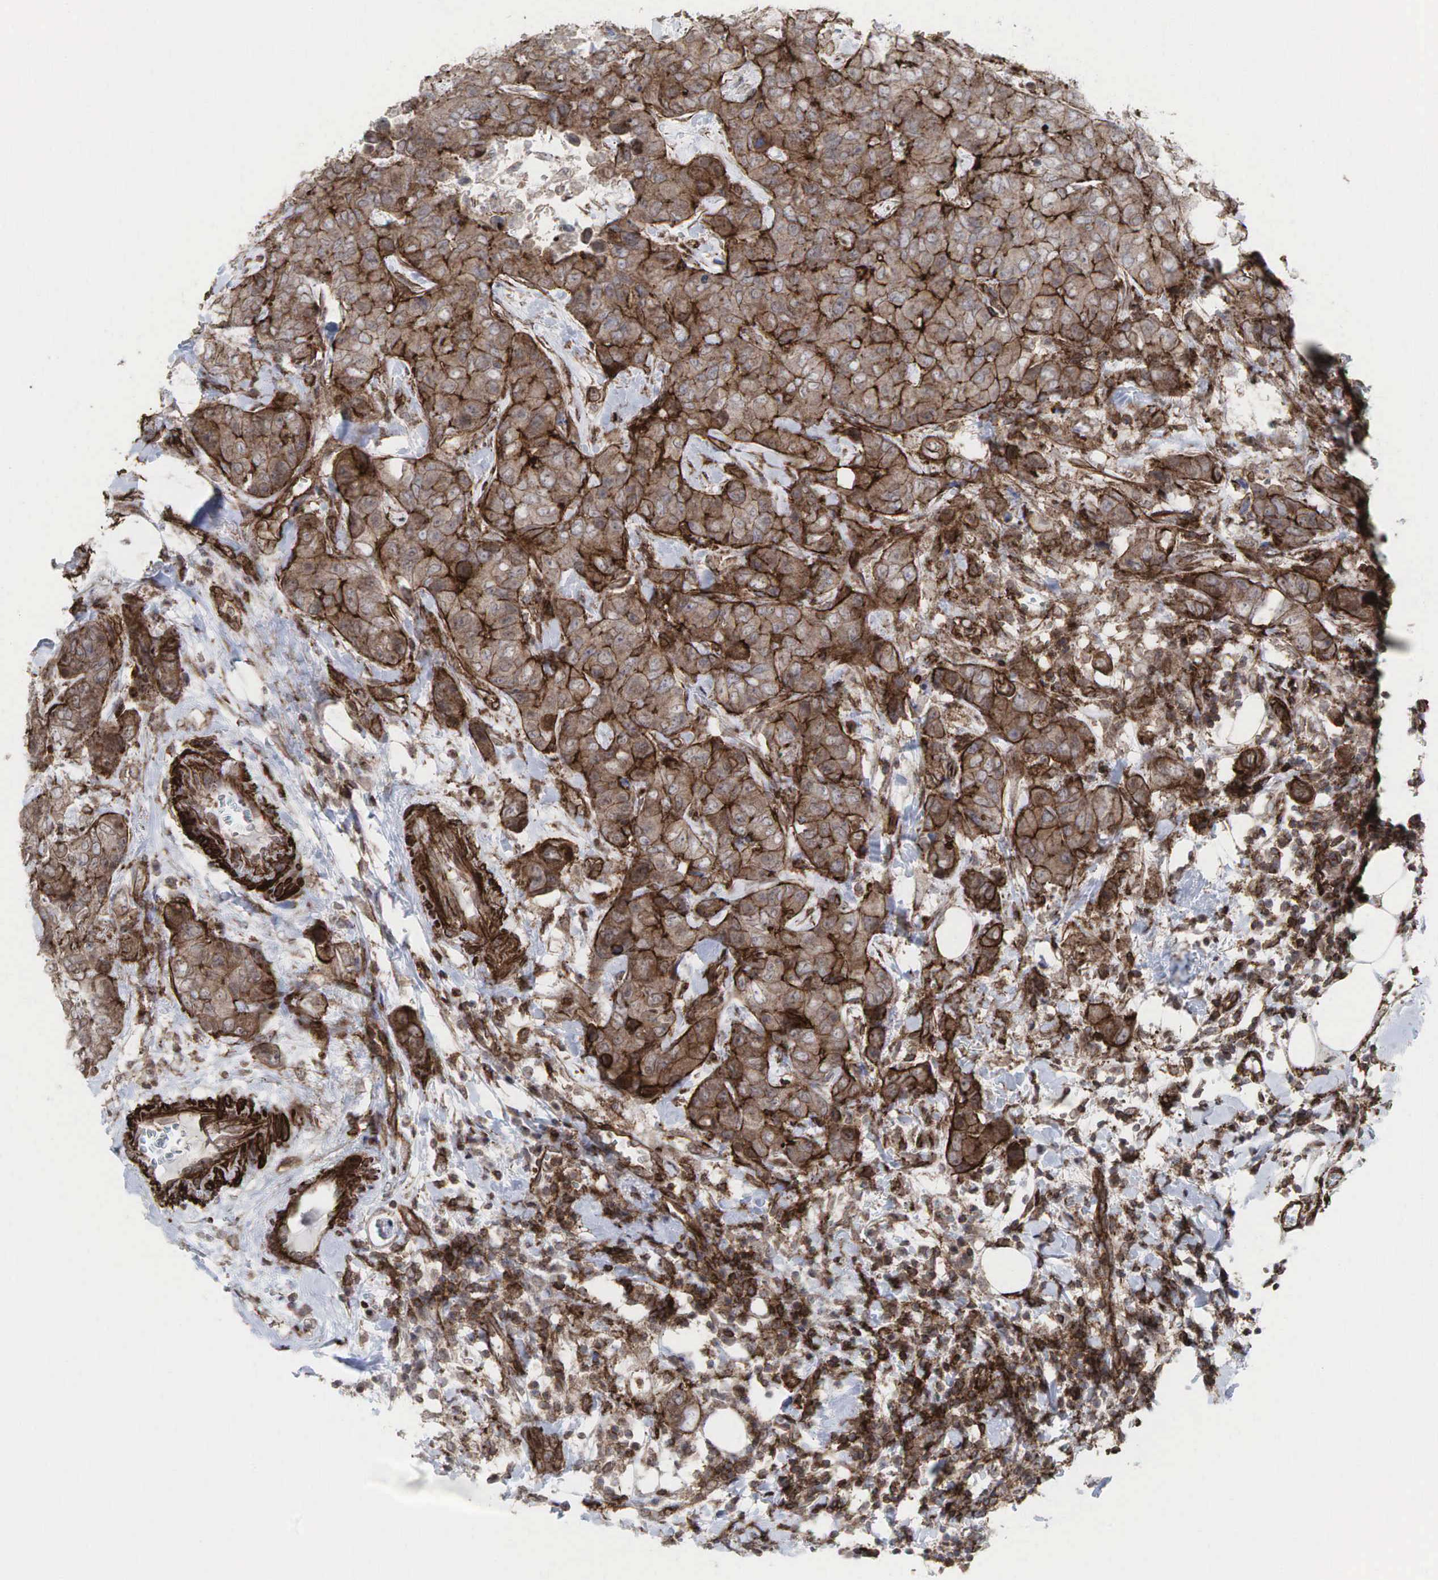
{"staining": {"intensity": "moderate", "quantity": ">75%", "location": "cytoplasmic/membranous"}, "tissue": "breast cancer", "cell_type": "Tumor cells", "image_type": "cancer", "snomed": [{"axis": "morphology", "description": "Duct carcinoma"}, {"axis": "topography", "description": "Breast"}], "caption": "Invasive ductal carcinoma (breast) stained with a brown dye displays moderate cytoplasmic/membranous positive positivity in approximately >75% of tumor cells.", "gene": "GPRASP1", "patient": {"sex": "female", "age": 91}}